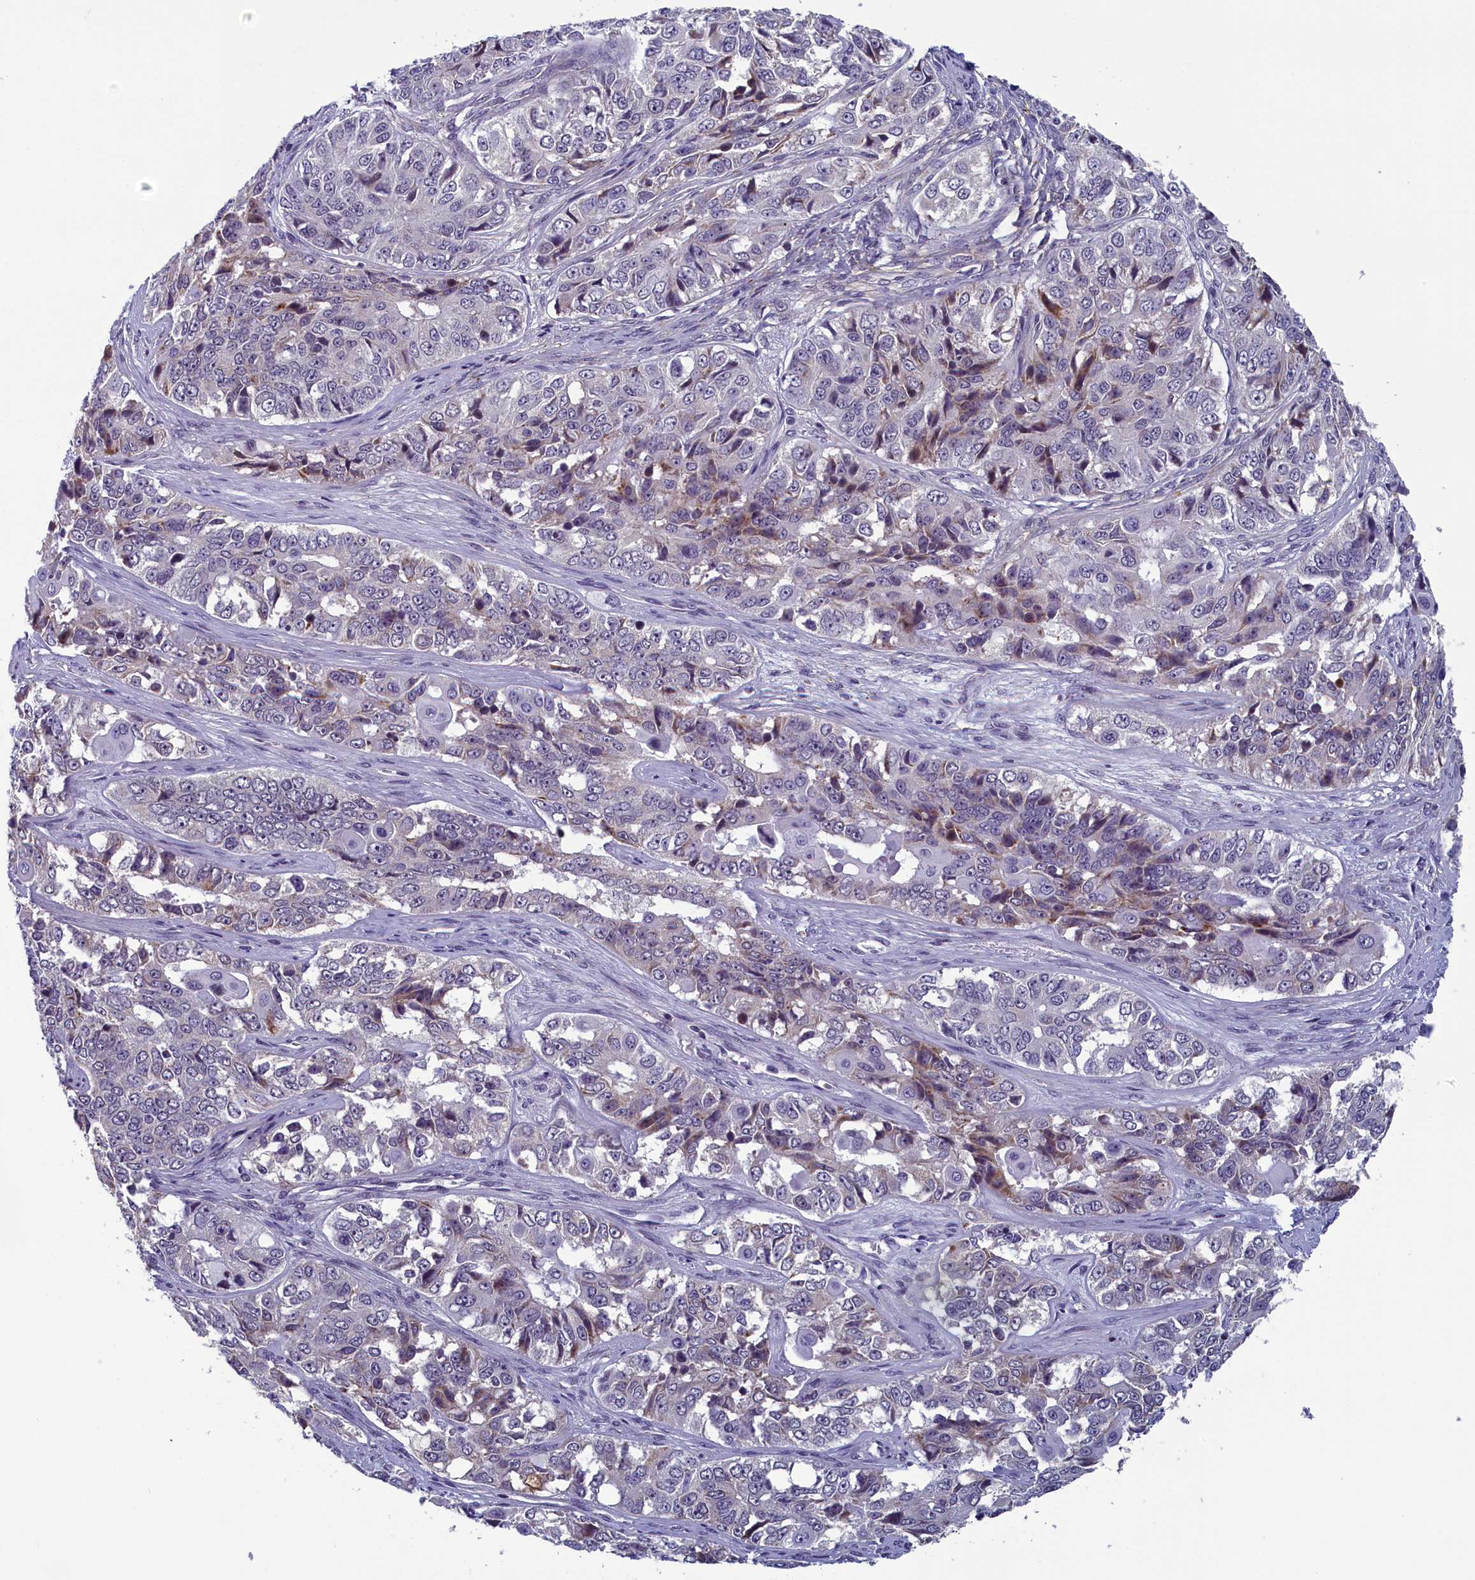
{"staining": {"intensity": "weak", "quantity": "<25%", "location": "cytoplasmic/membranous,nuclear"}, "tissue": "ovarian cancer", "cell_type": "Tumor cells", "image_type": "cancer", "snomed": [{"axis": "morphology", "description": "Carcinoma, endometroid"}, {"axis": "topography", "description": "Ovary"}], "caption": "Tumor cells are negative for protein expression in human endometroid carcinoma (ovarian). (Stains: DAB IHC with hematoxylin counter stain, Microscopy: brightfield microscopy at high magnification).", "gene": "CNEP1R1", "patient": {"sex": "female", "age": 51}}